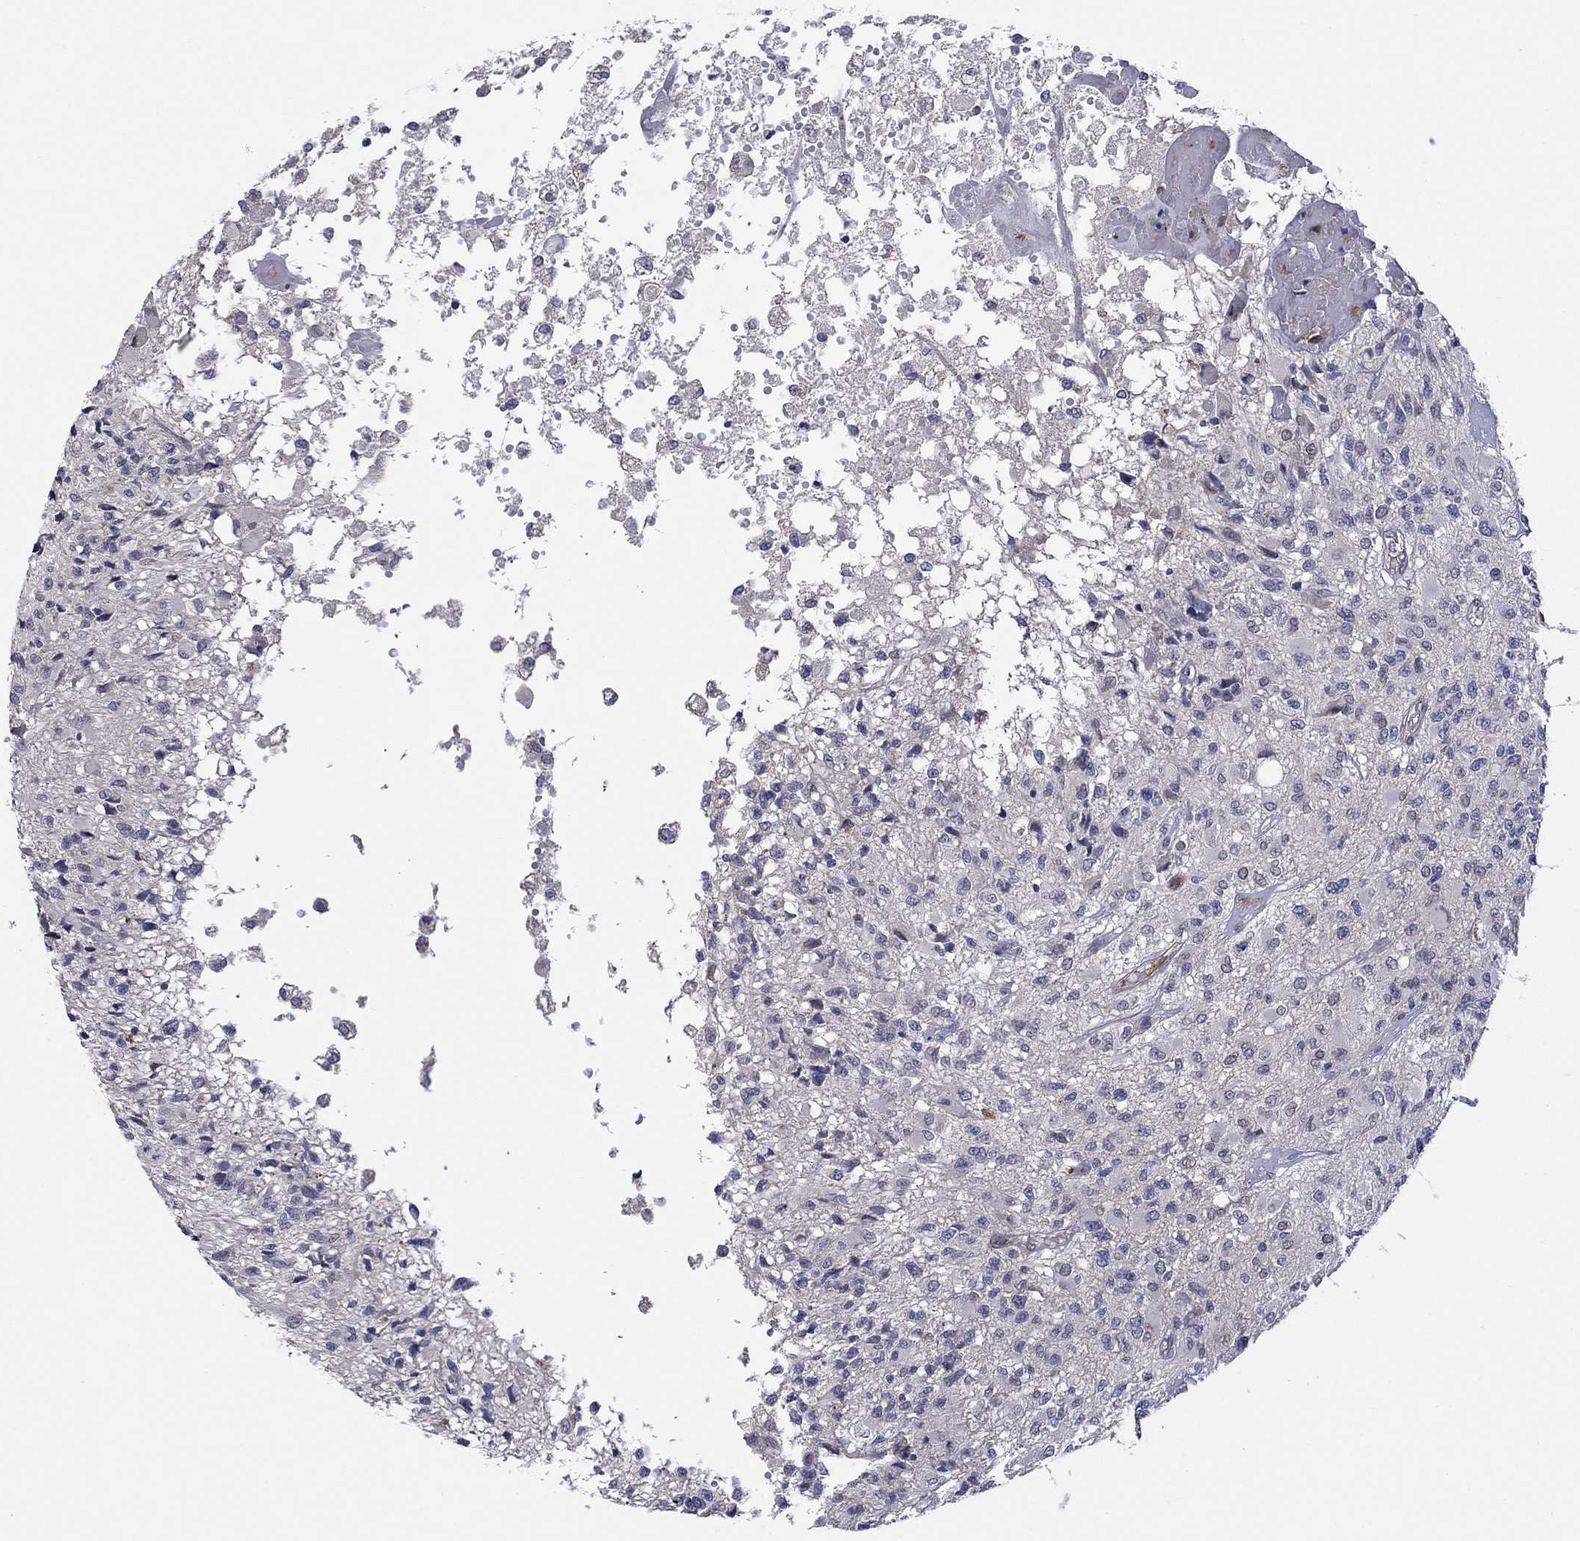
{"staining": {"intensity": "negative", "quantity": "none", "location": "none"}, "tissue": "glioma", "cell_type": "Tumor cells", "image_type": "cancer", "snomed": [{"axis": "morphology", "description": "Glioma, malignant, High grade"}, {"axis": "topography", "description": "Brain"}], "caption": "High power microscopy histopathology image of an immunohistochemistry histopathology image of glioma, revealing no significant expression in tumor cells.", "gene": "EMC9", "patient": {"sex": "female", "age": 63}}